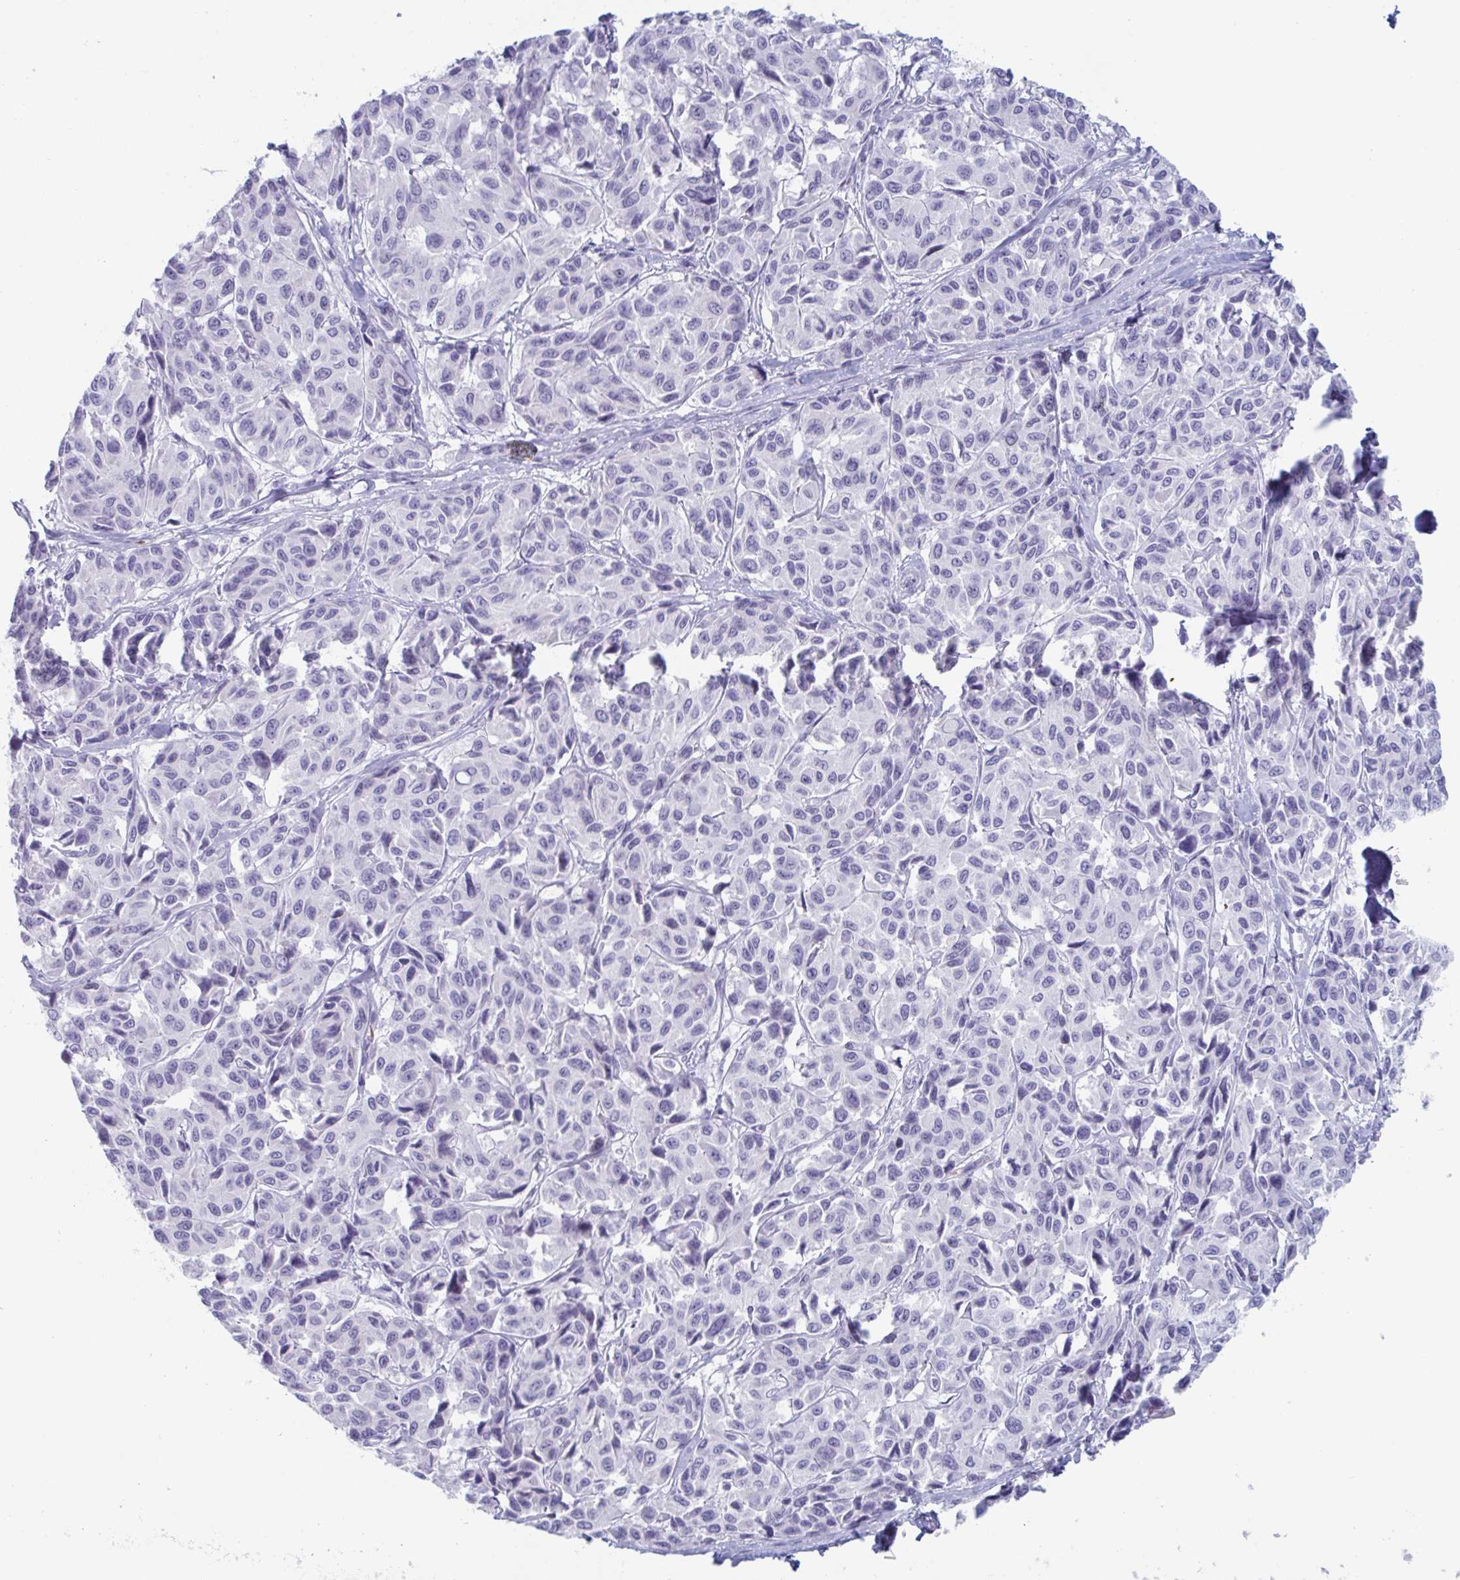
{"staining": {"intensity": "negative", "quantity": "none", "location": "none"}, "tissue": "melanoma", "cell_type": "Tumor cells", "image_type": "cancer", "snomed": [{"axis": "morphology", "description": "Malignant melanoma, NOS"}, {"axis": "topography", "description": "Skin"}], "caption": "Histopathology image shows no significant protein expression in tumor cells of melanoma.", "gene": "CYP4F11", "patient": {"sex": "female", "age": 66}}